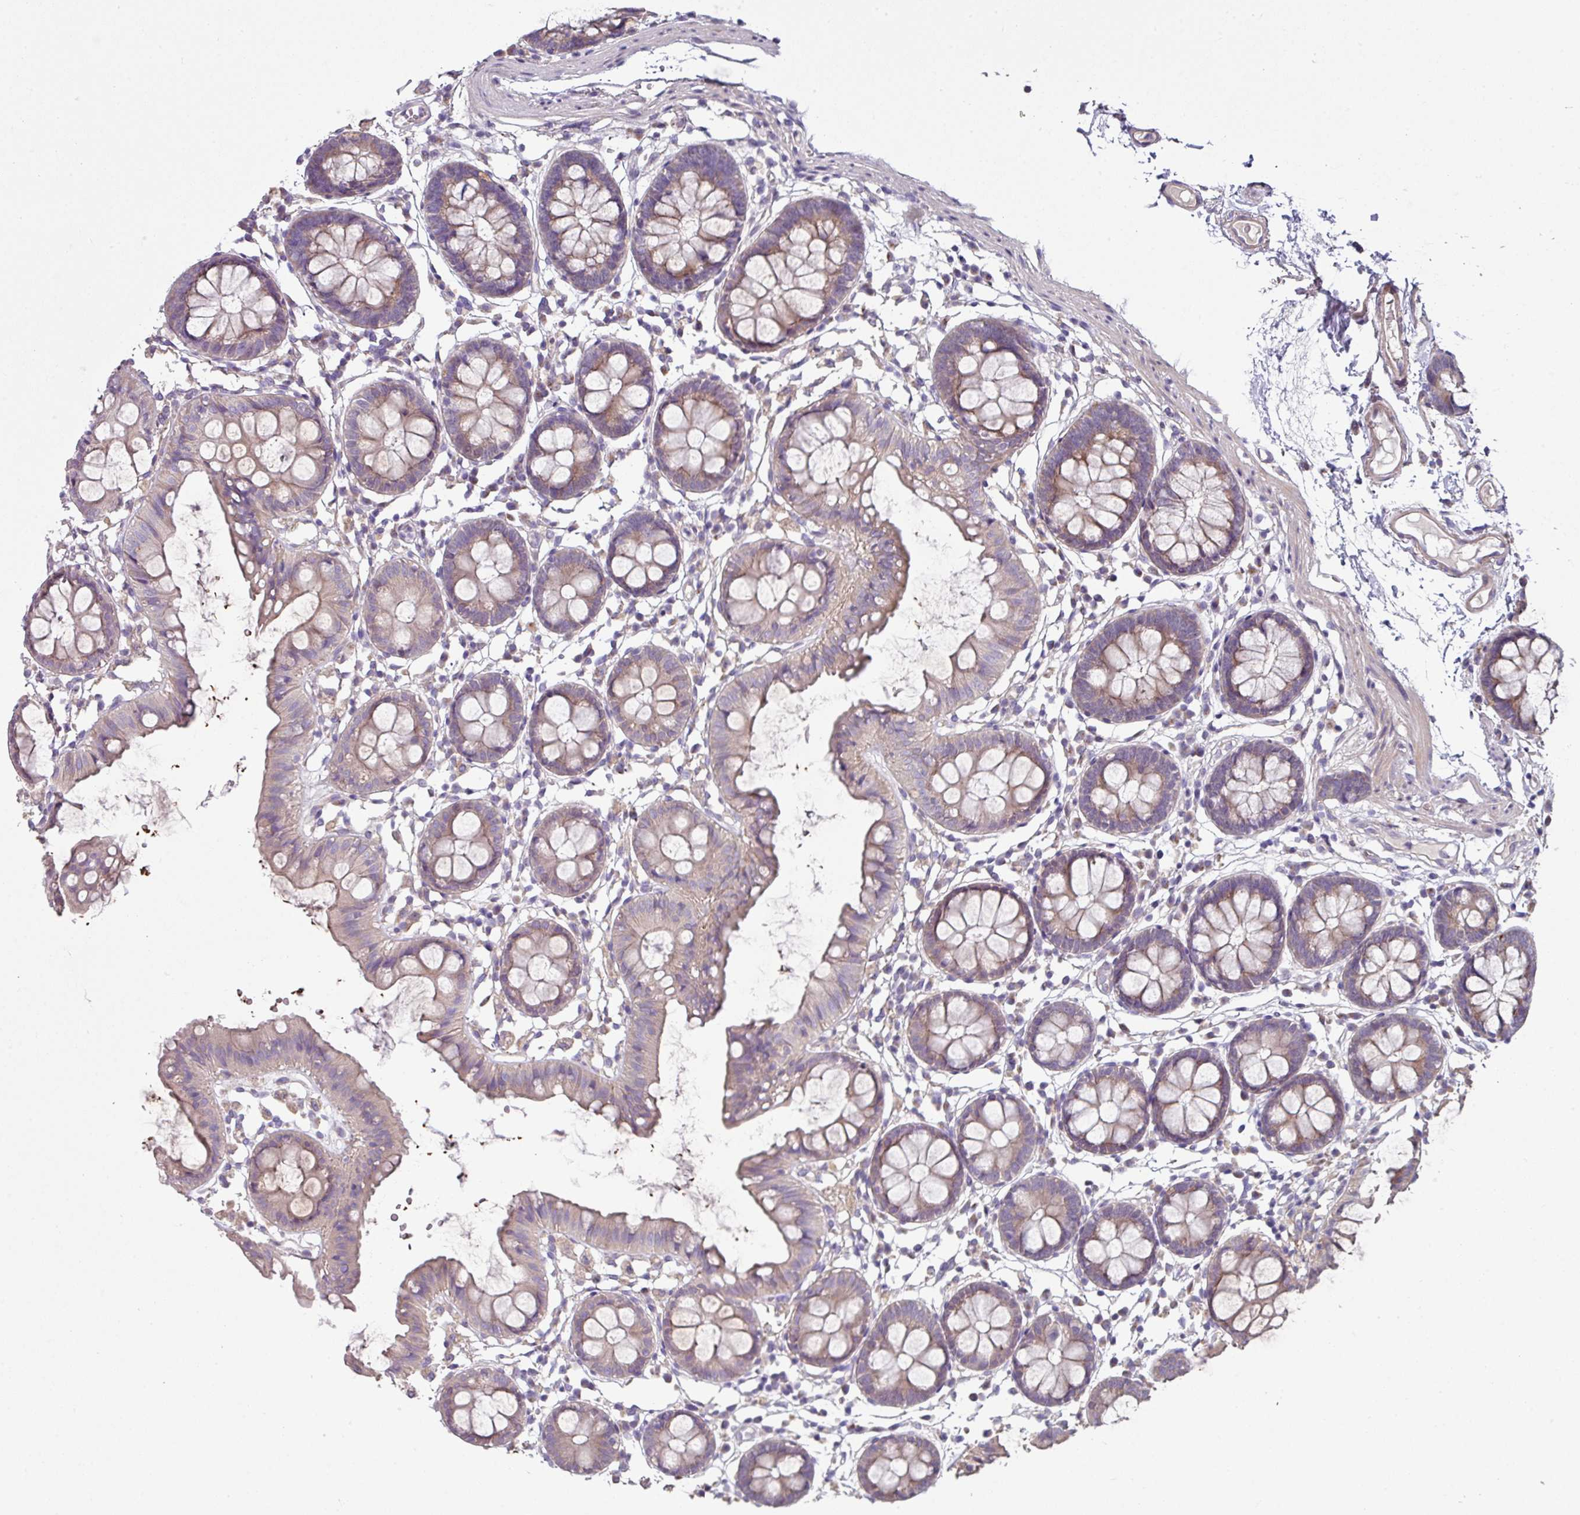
{"staining": {"intensity": "moderate", "quantity": "25%-75%", "location": "cytoplasmic/membranous"}, "tissue": "colon", "cell_type": "Endothelial cells", "image_type": "normal", "snomed": [{"axis": "morphology", "description": "Normal tissue, NOS"}, {"axis": "topography", "description": "Colon"}], "caption": "Brown immunohistochemical staining in normal human colon shows moderate cytoplasmic/membranous positivity in approximately 25%-75% of endothelial cells.", "gene": "LRRC9", "patient": {"sex": "female", "age": 84}}